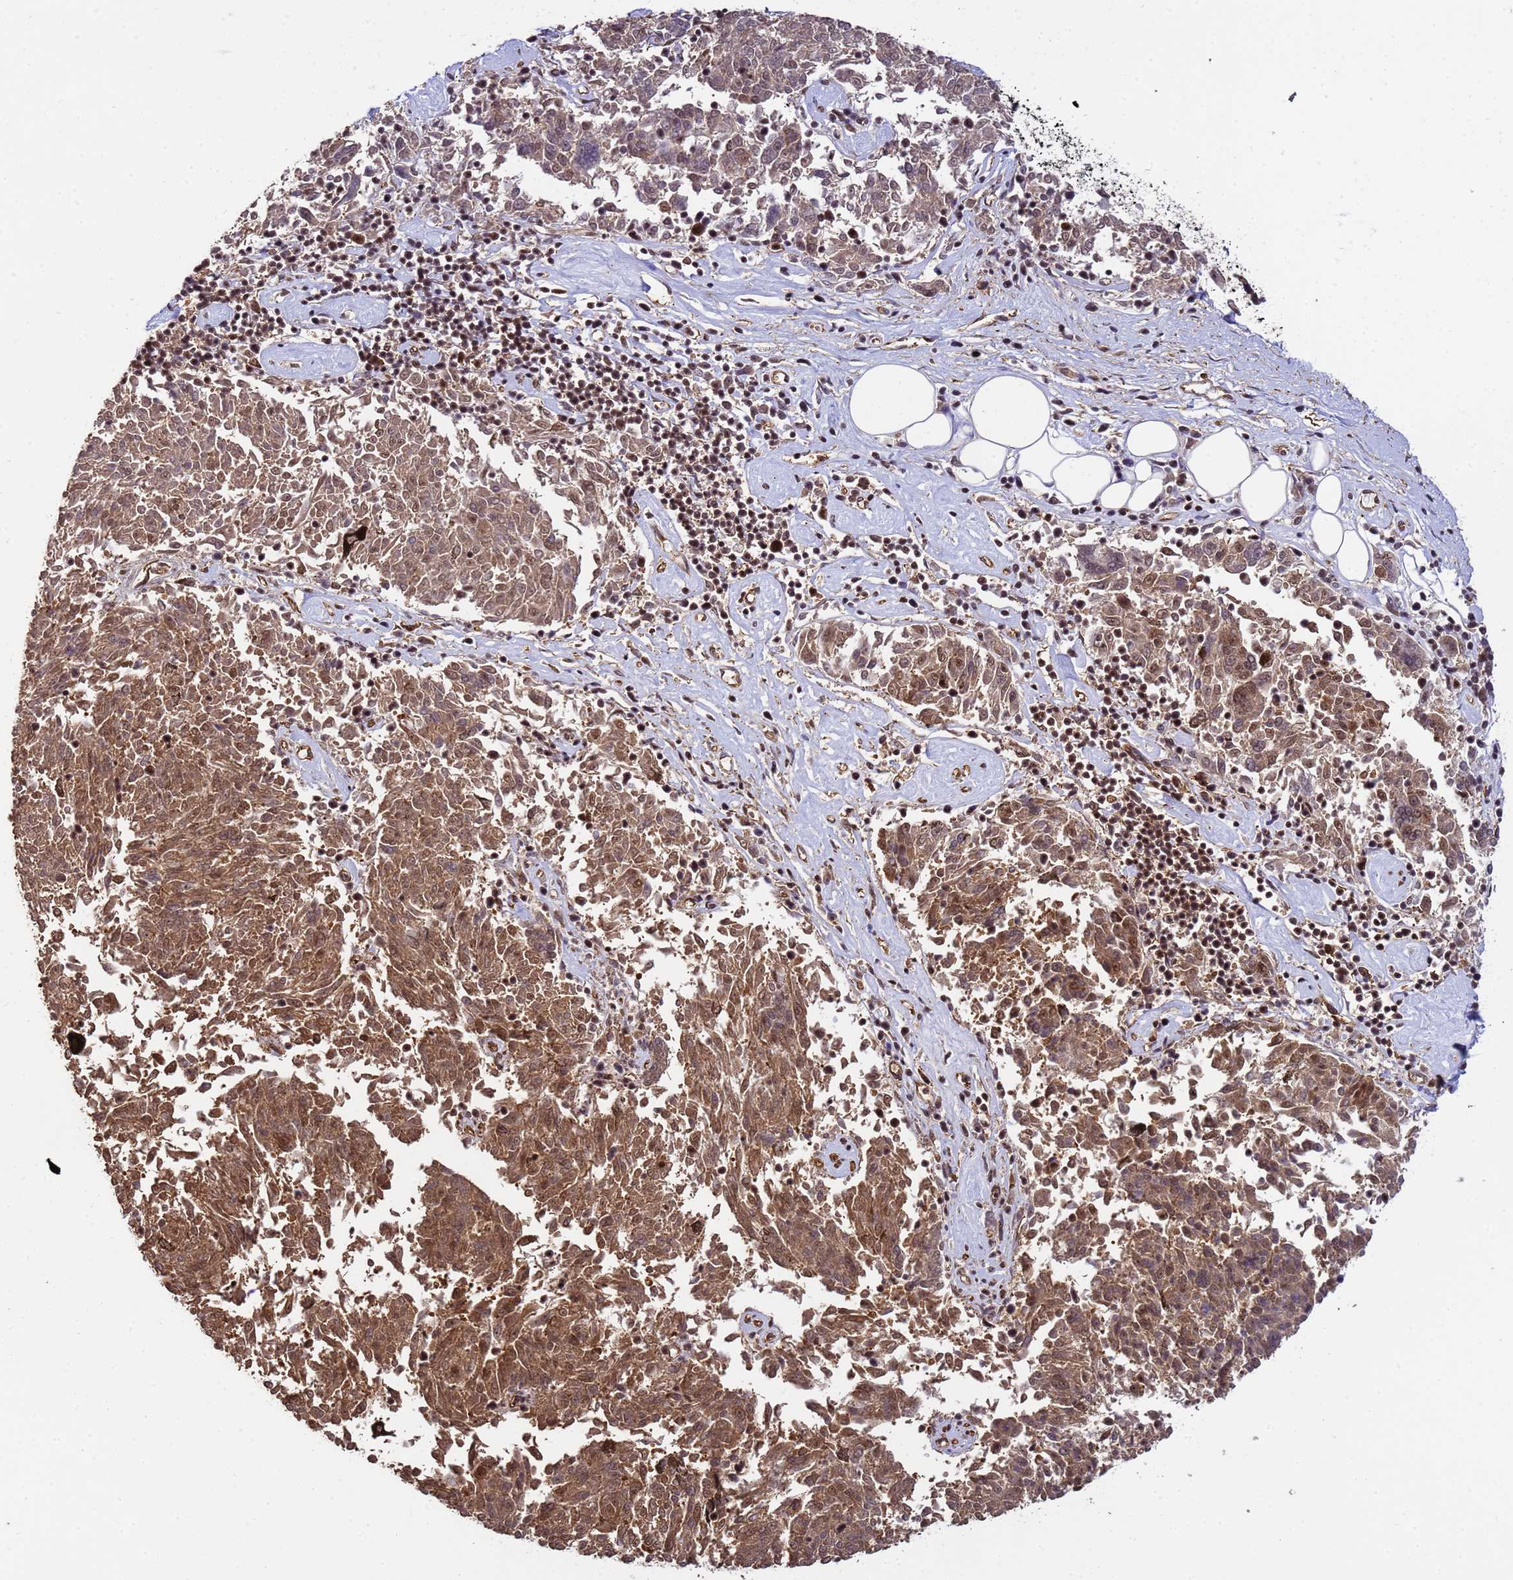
{"staining": {"intensity": "moderate", "quantity": ">75%", "location": "cytoplasmic/membranous,nuclear"}, "tissue": "melanoma", "cell_type": "Tumor cells", "image_type": "cancer", "snomed": [{"axis": "morphology", "description": "Malignant melanoma, NOS"}, {"axis": "topography", "description": "Skin"}], "caption": "Immunohistochemistry (IHC) photomicrograph of neoplastic tissue: malignant melanoma stained using IHC shows medium levels of moderate protein expression localized specifically in the cytoplasmic/membranous and nuclear of tumor cells, appearing as a cytoplasmic/membranous and nuclear brown color.", "gene": "SYF2", "patient": {"sex": "female", "age": 72}}